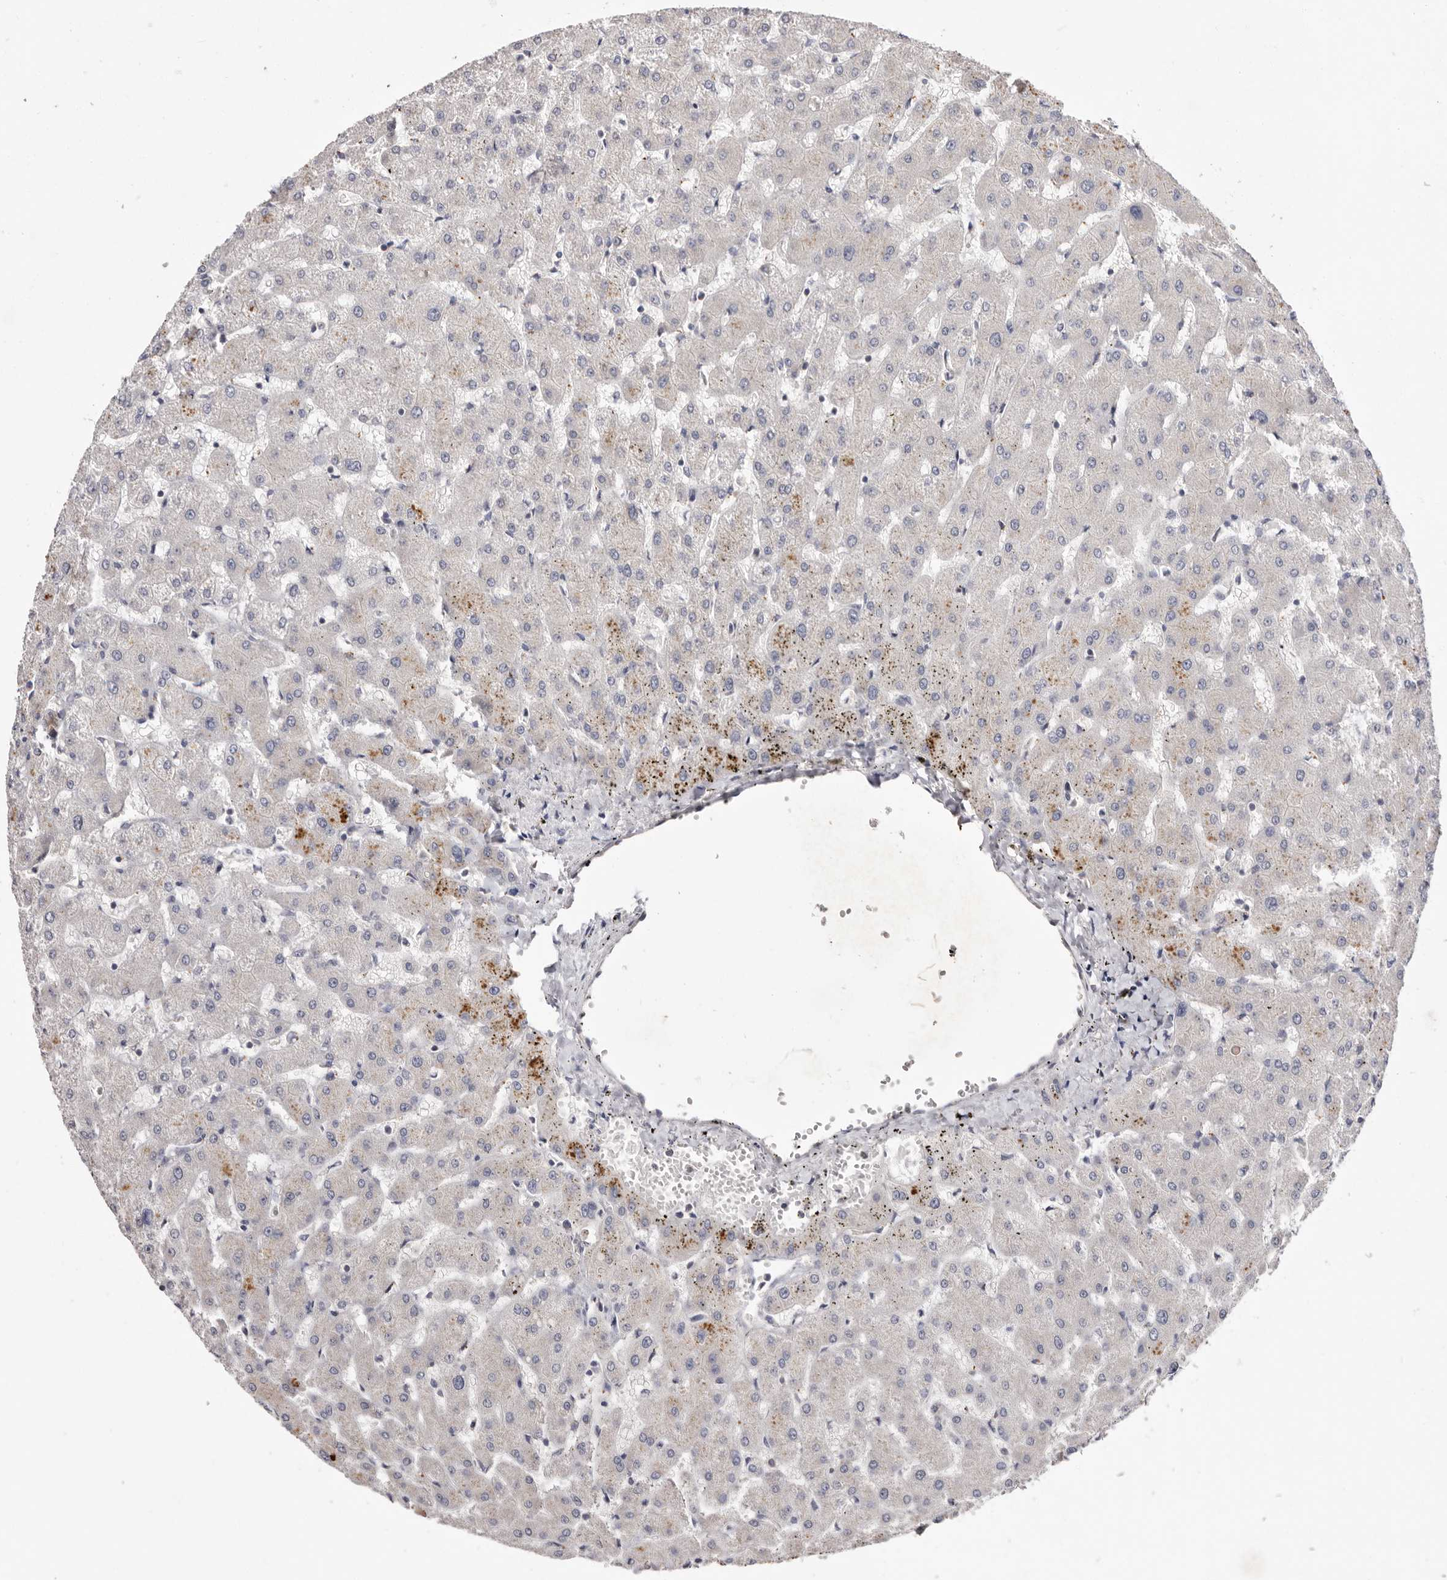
{"staining": {"intensity": "negative", "quantity": "none", "location": "none"}, "tissue": "liver", "cell_type": "Cholangiocytes", "image_type": "normal", "snomed": [{"axis": "morphology", "description": "Normal tissue, NOS"}, {"axis": "topography", "description": "Liver"}], "caption": "IHC photomicrograph of benign liver: liver stained with DAB exhibits no significant protein positivity in cholangiocytes. The staining is performed using DAB (3,3'-diaminobenzidine) brown chromogen with nuclei counter-stained in using hematoxylin.", "gene": "FAM167B", "patient": {"sex": "female", "age": 63}}